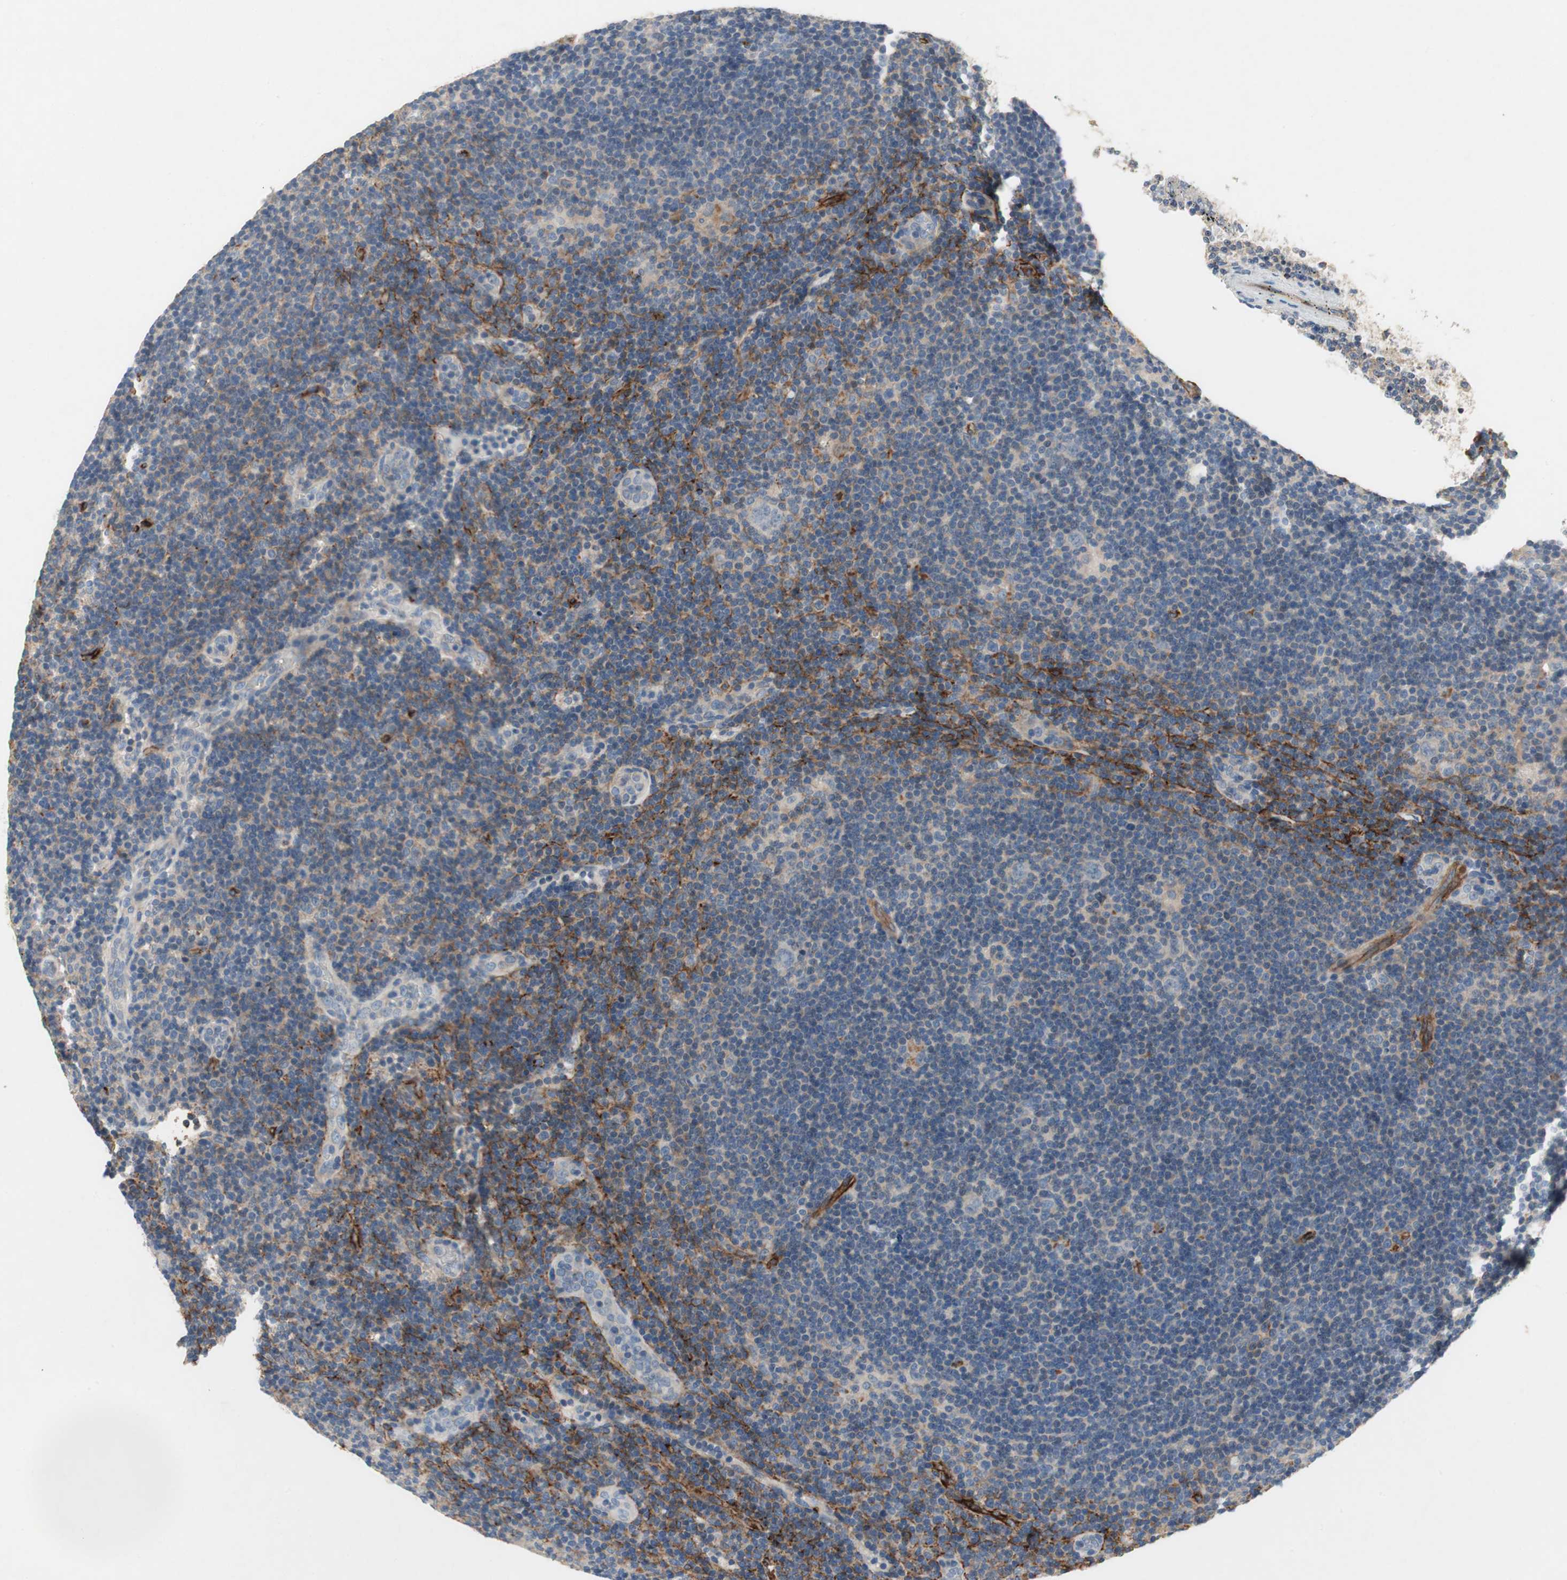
{"staining": {"intensity": "weak", "quantity": "25%-75%", "location": "cytoplasmic/membranous"}, "tissue": "lymphoma", "cell_type": "Tumor cells", "image_type": "cancer", "snomed": [{"axis": "morphology", "description": "Hodgkin's disease, NOS"}, {"axis": "topography", "description": "Lymph node"}], "caption": "Tumor cells exhibit weak cytoplasmic/membranous positivity in approximately 25%-75% of cells in lymphoma.", "gene": "ALPL", "patient": {"sex": "female", "age": 57}}